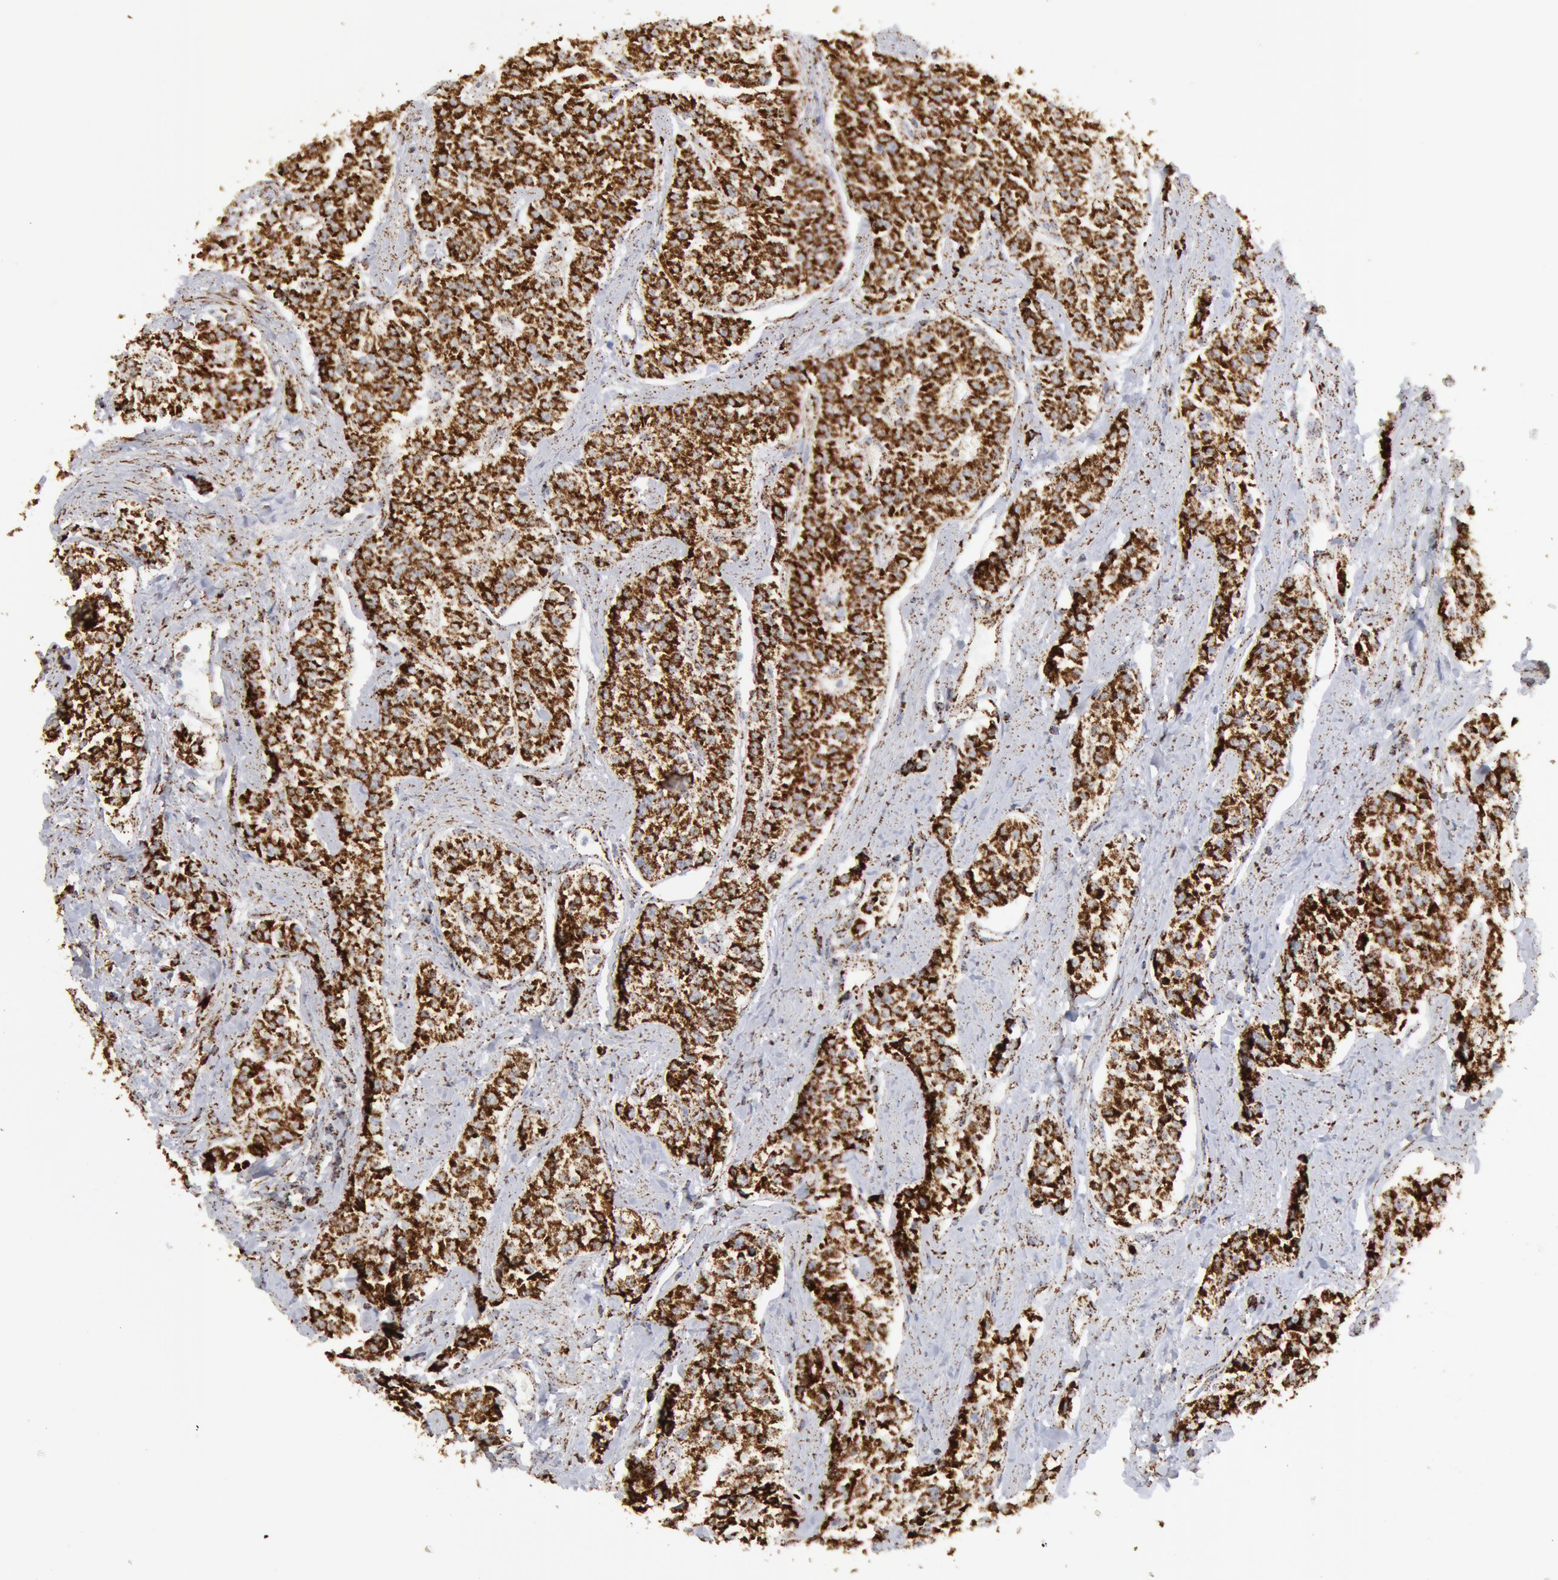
{"staining": {"intensity": "strong", "quantity": ">75%", "location": "cytoplasmic/membranous"}, "tissue": "carcinoid", "cell_type": "Tumor cells", "image_type": "cancer", "snomed": [{"axis": "morphology", "description": "Carcinoid, malignant, NOS"}, {"axis": "topography", "description": "Stomach"}], "caption": "Strong cytoplasmic/membranous positivity for a protein is appreciated in about >75% of tumor cells of carcinoid using immunohistochemistry (IHC).", "gene": "ATP5F1B", "patient": {"sex": "female", "age": 76}}